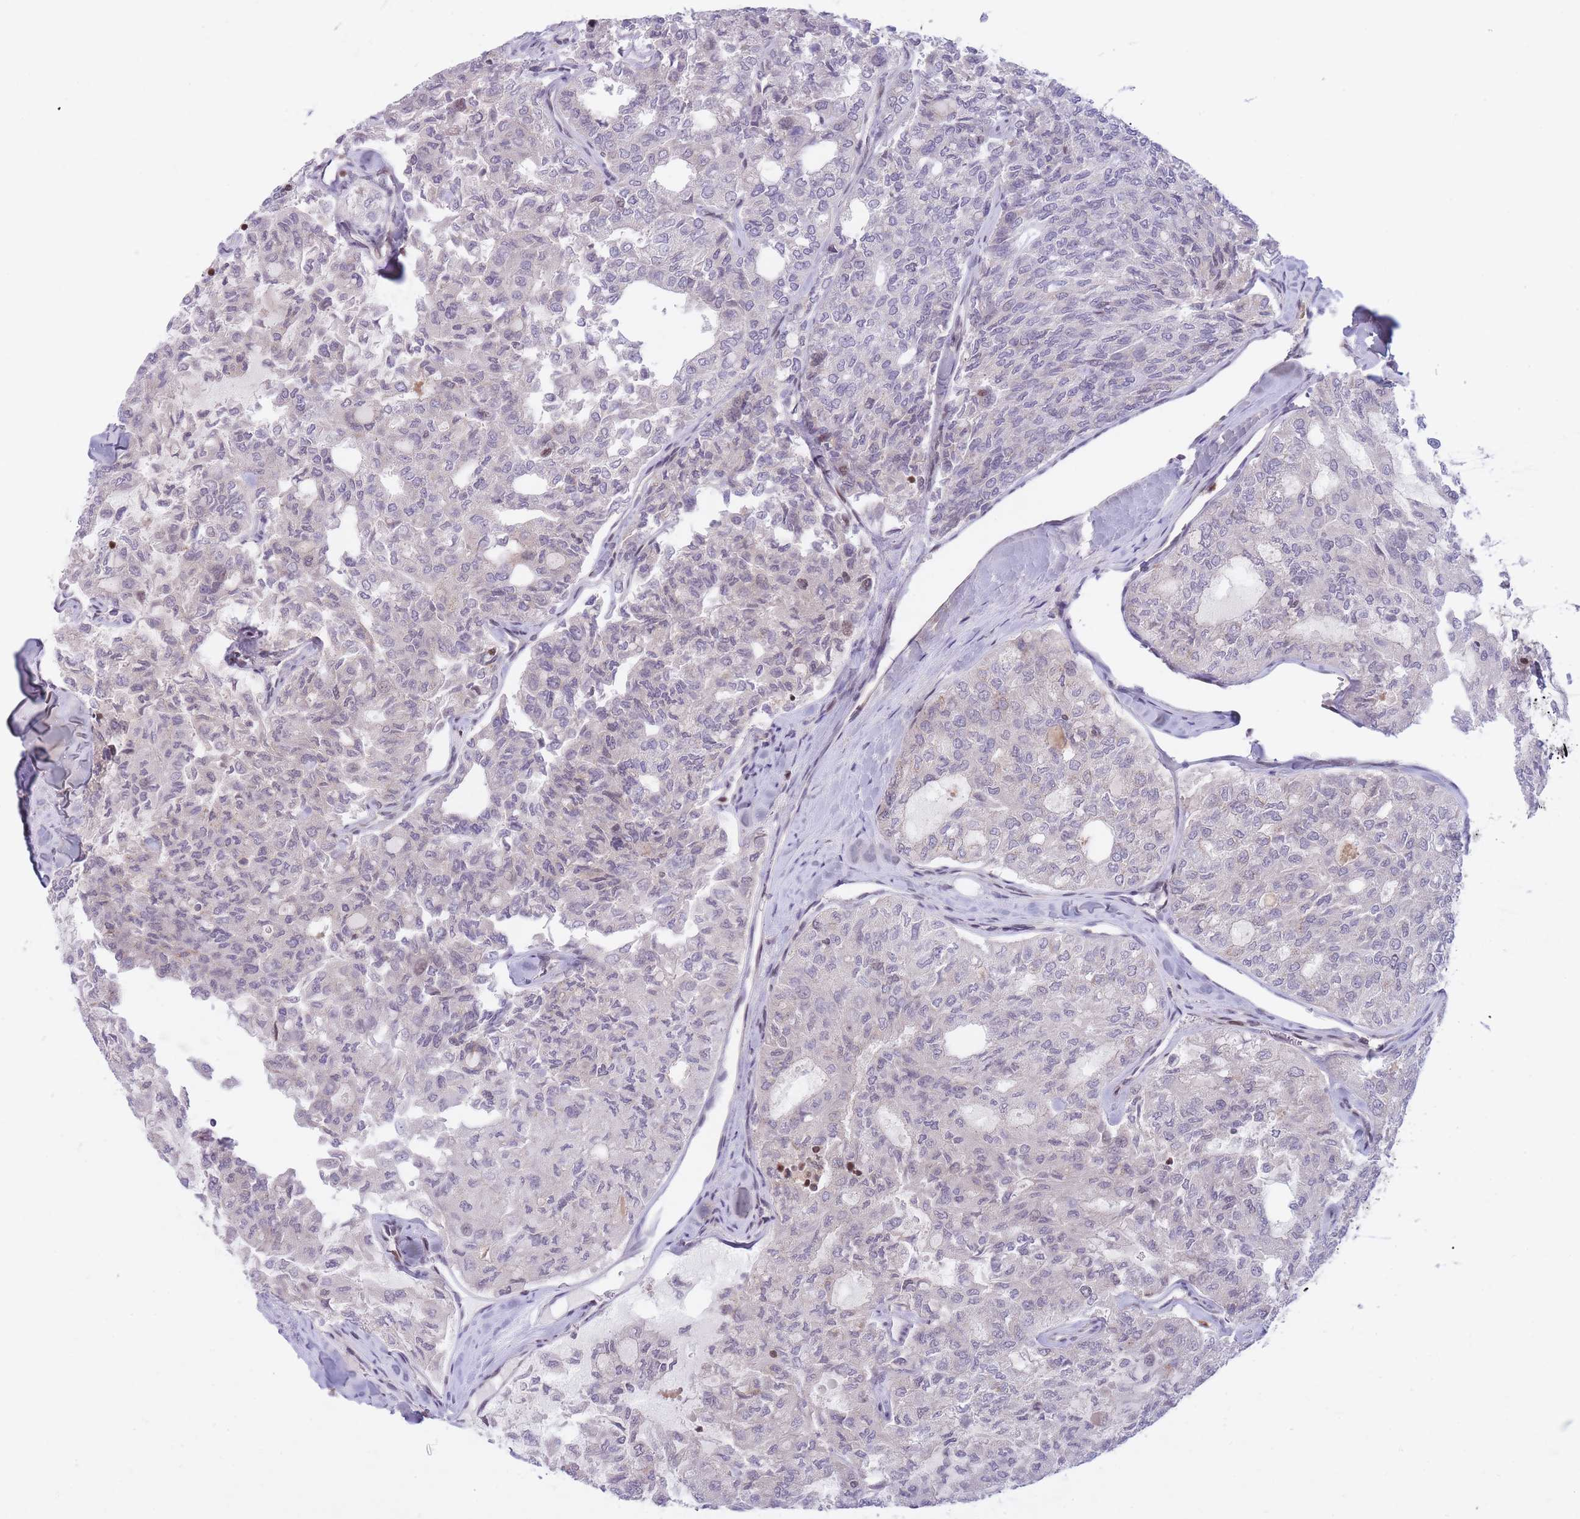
{"staining": {"intensity": "negative", "quantity": "none", "location": "none"}, "tissue": "thyroid cancer", "cell_type": "Tumor cells", "image_type": "cancer", "snomed": [{"axis": "morphology", "description": "Follicular adenoma carcinoma, NOS"}, {"axis": "topography", "description": "Thyroid gland"}], "caption": "Immunohistochemical staining of human thyroid follicular adenoma carcinoma demonstrates no significant positivity in tumor cells.", "gene": "SLC35F5", "patient": {"sex": "male", "age": 75}}